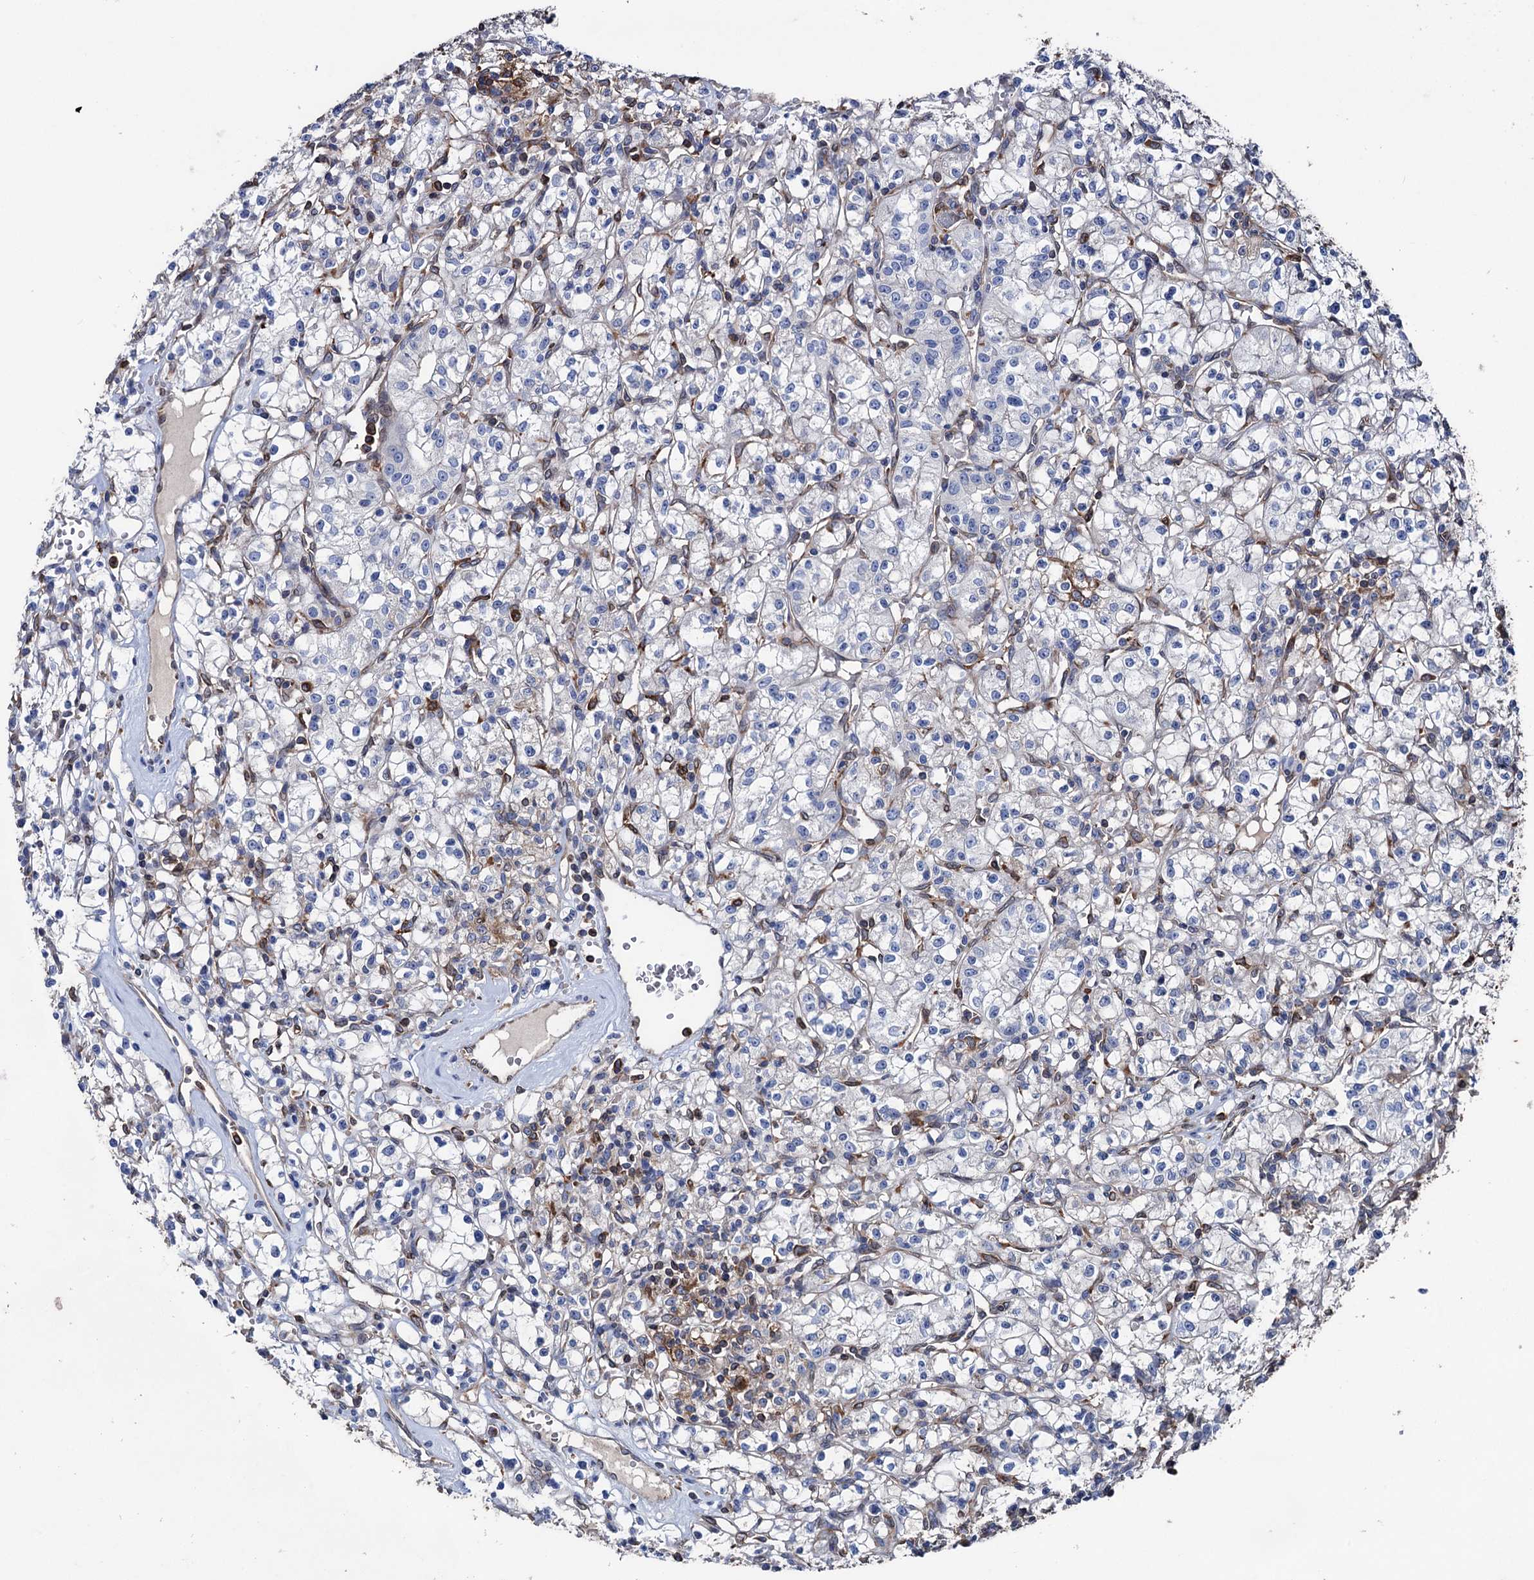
{"staining": {"intensity": "negative", "quantity": "none", "location": "none"}, "tissue": "renal cancer", "cell_type": "Tumor cells", "image_type": "cancer", "snomed": [{"axis": "morphology", "description": "Adenocarcinoma, NOS"}, {"axis": "topography", "description": "Kidney"}], "caption": "A high-resolution micrograph shows immunohistochemistry staining of adenocarcinoma (renal), which displays no significant expression in tumor cells.", "gene": "STING1", "patient": {"sex": "female", "age": 59}}